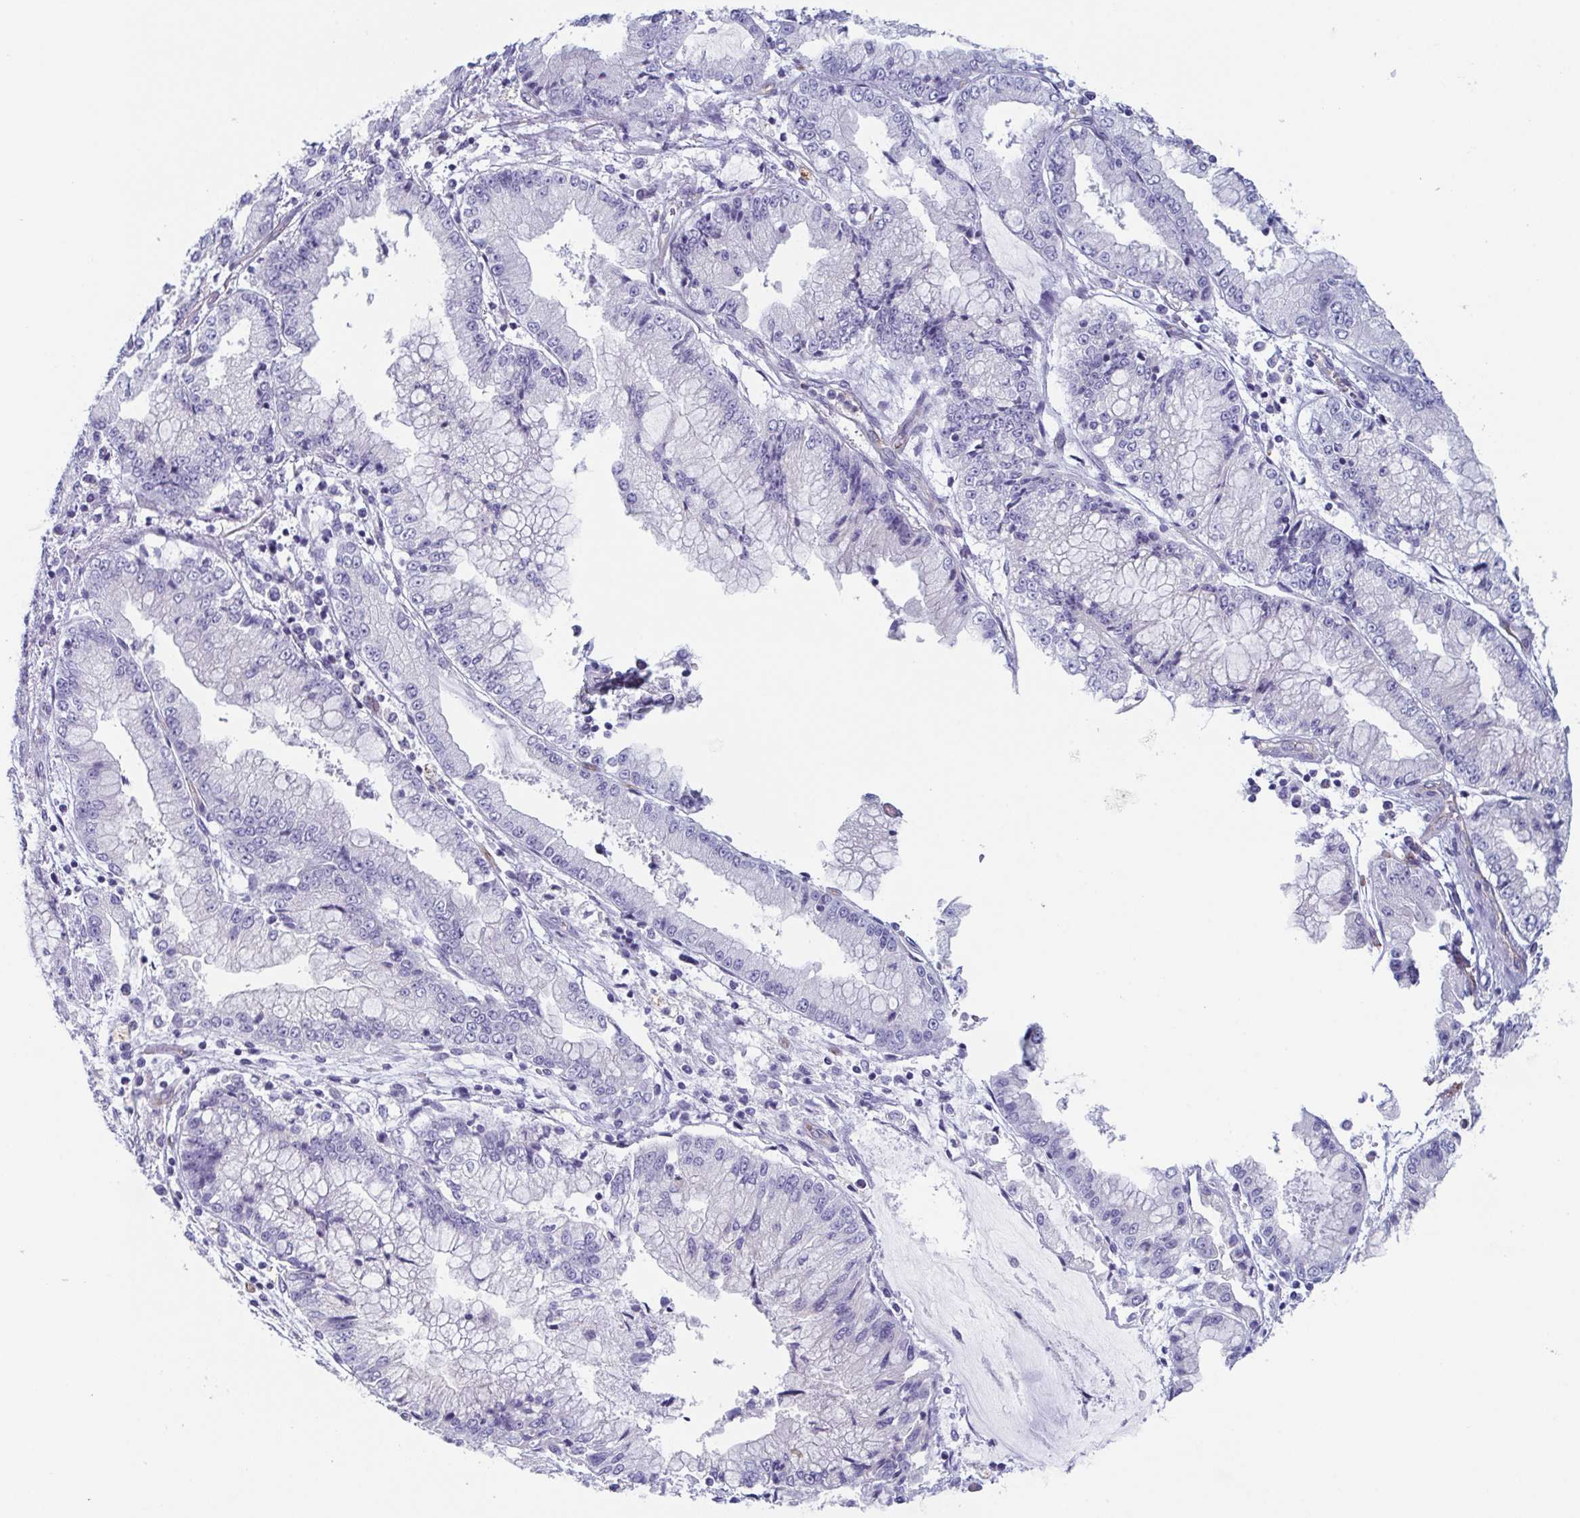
{"staining": {"intensity": "negative", "quantity": "none", "location": "none"}, "tissue": "stomach cancer", "cell_type": "Tumor cells", "image_type": "cancer", "snomed": [{"axis": "morphology", "description": "Adenocarcinoma, NOS"}, {"axis": "topography", "description": "Stomach, upper"}], "caption": "Immunohistochemistry of adenocarcinoma (stomach) demonstrates no staining in tumor cells.", "gene": "LYRM2", "patient": {"sex": "female", "age": 74}}